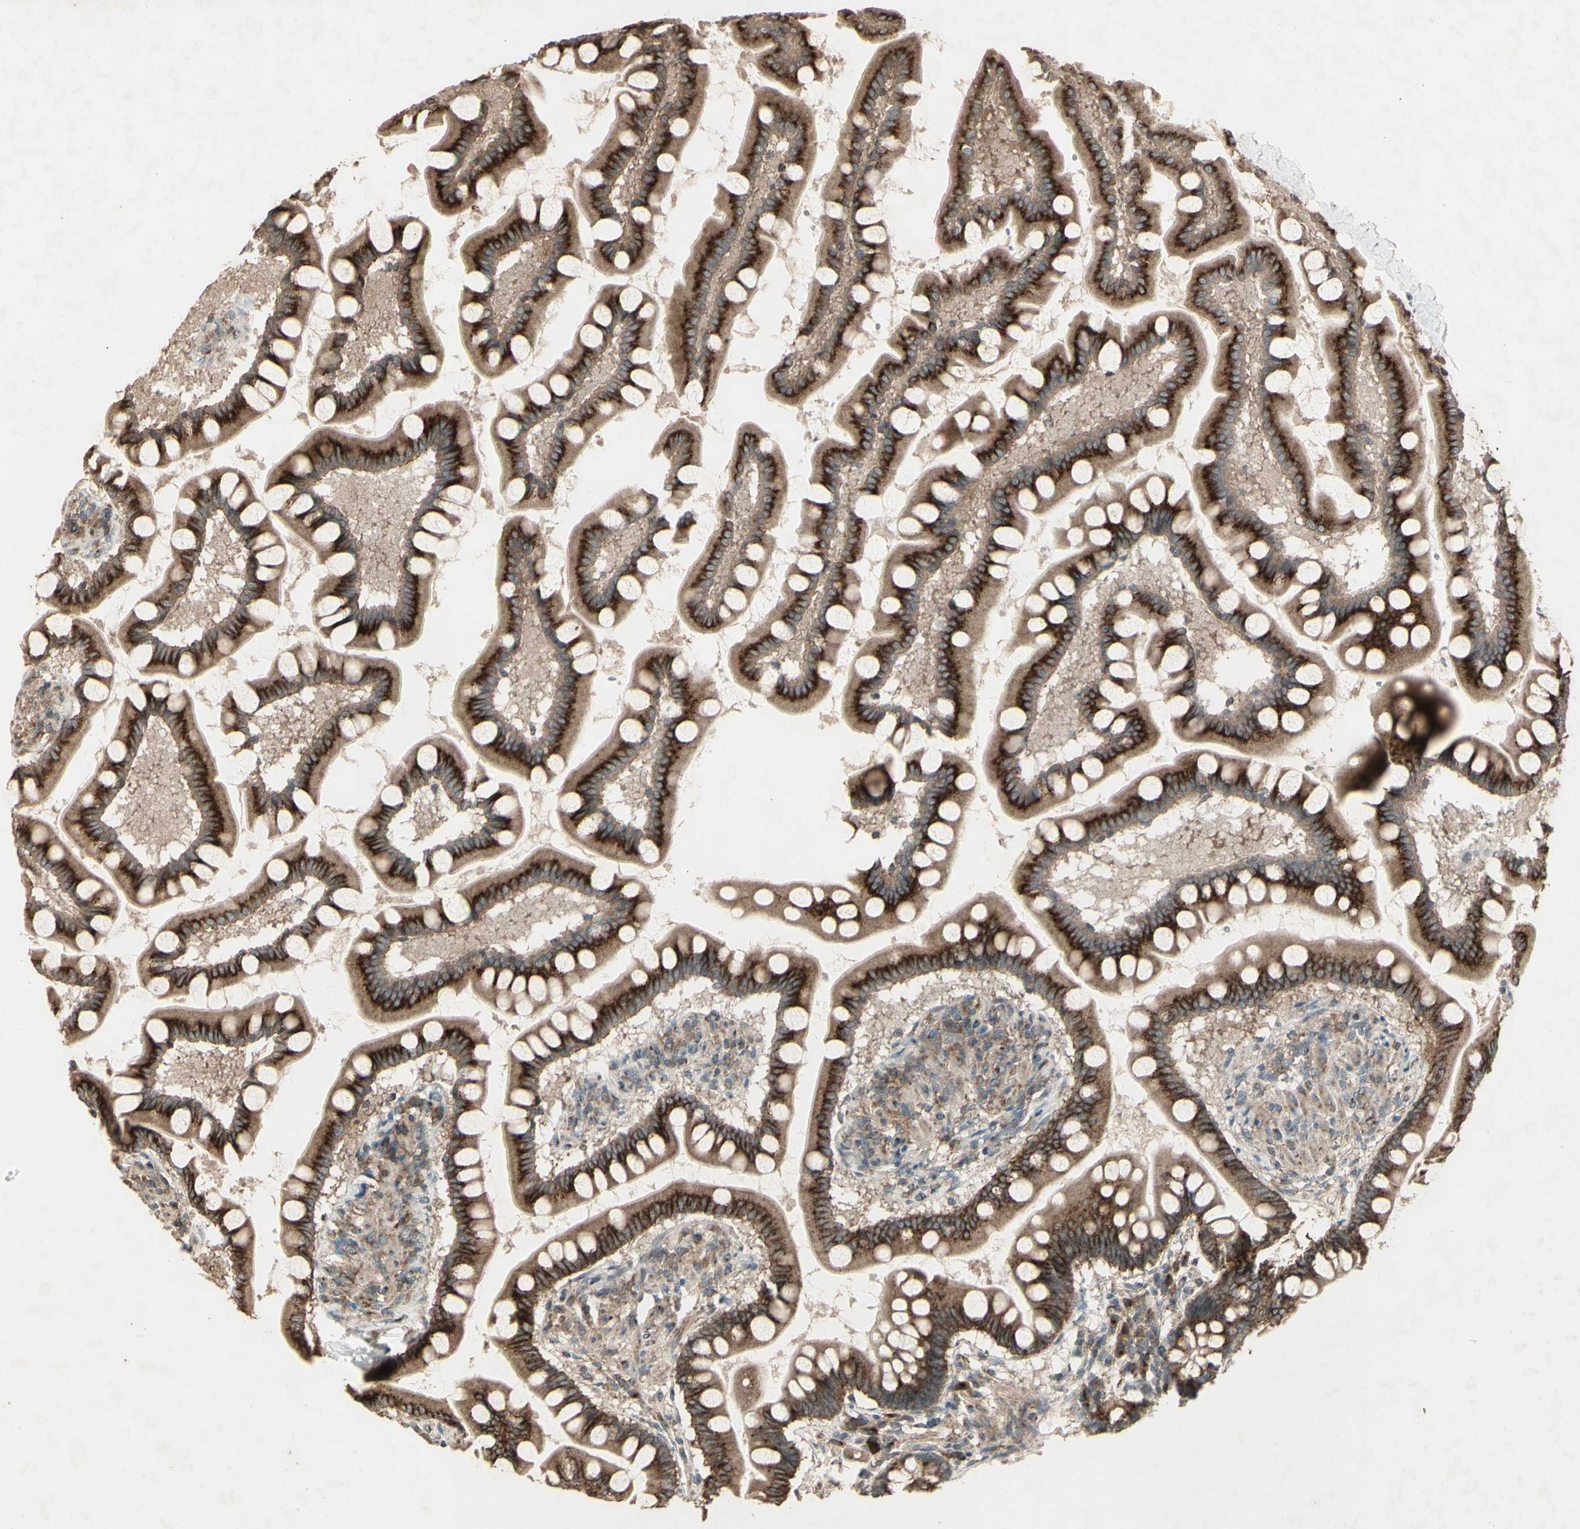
{"staining": {"intensity": "strong", "quantity": ">75%", "location": "cytoplasmic/membranous"}, "tissue": "small intestine", "cell_type": "Glandular cells", "image_type": "normal", "snomed": [{"axis": "morphology", "description": "Normal tissue, NOS"}, {"axis": "topography", "description": "Small intestine"}], "caption": "This histopathology image shows IHC staining of unremarkable human small intestine, with high strong cytoplasmic/membranous positivity in about >75% of glandular cells.", "gene": "AP1G1", "patient": {"sex": "male", "age": 41}}